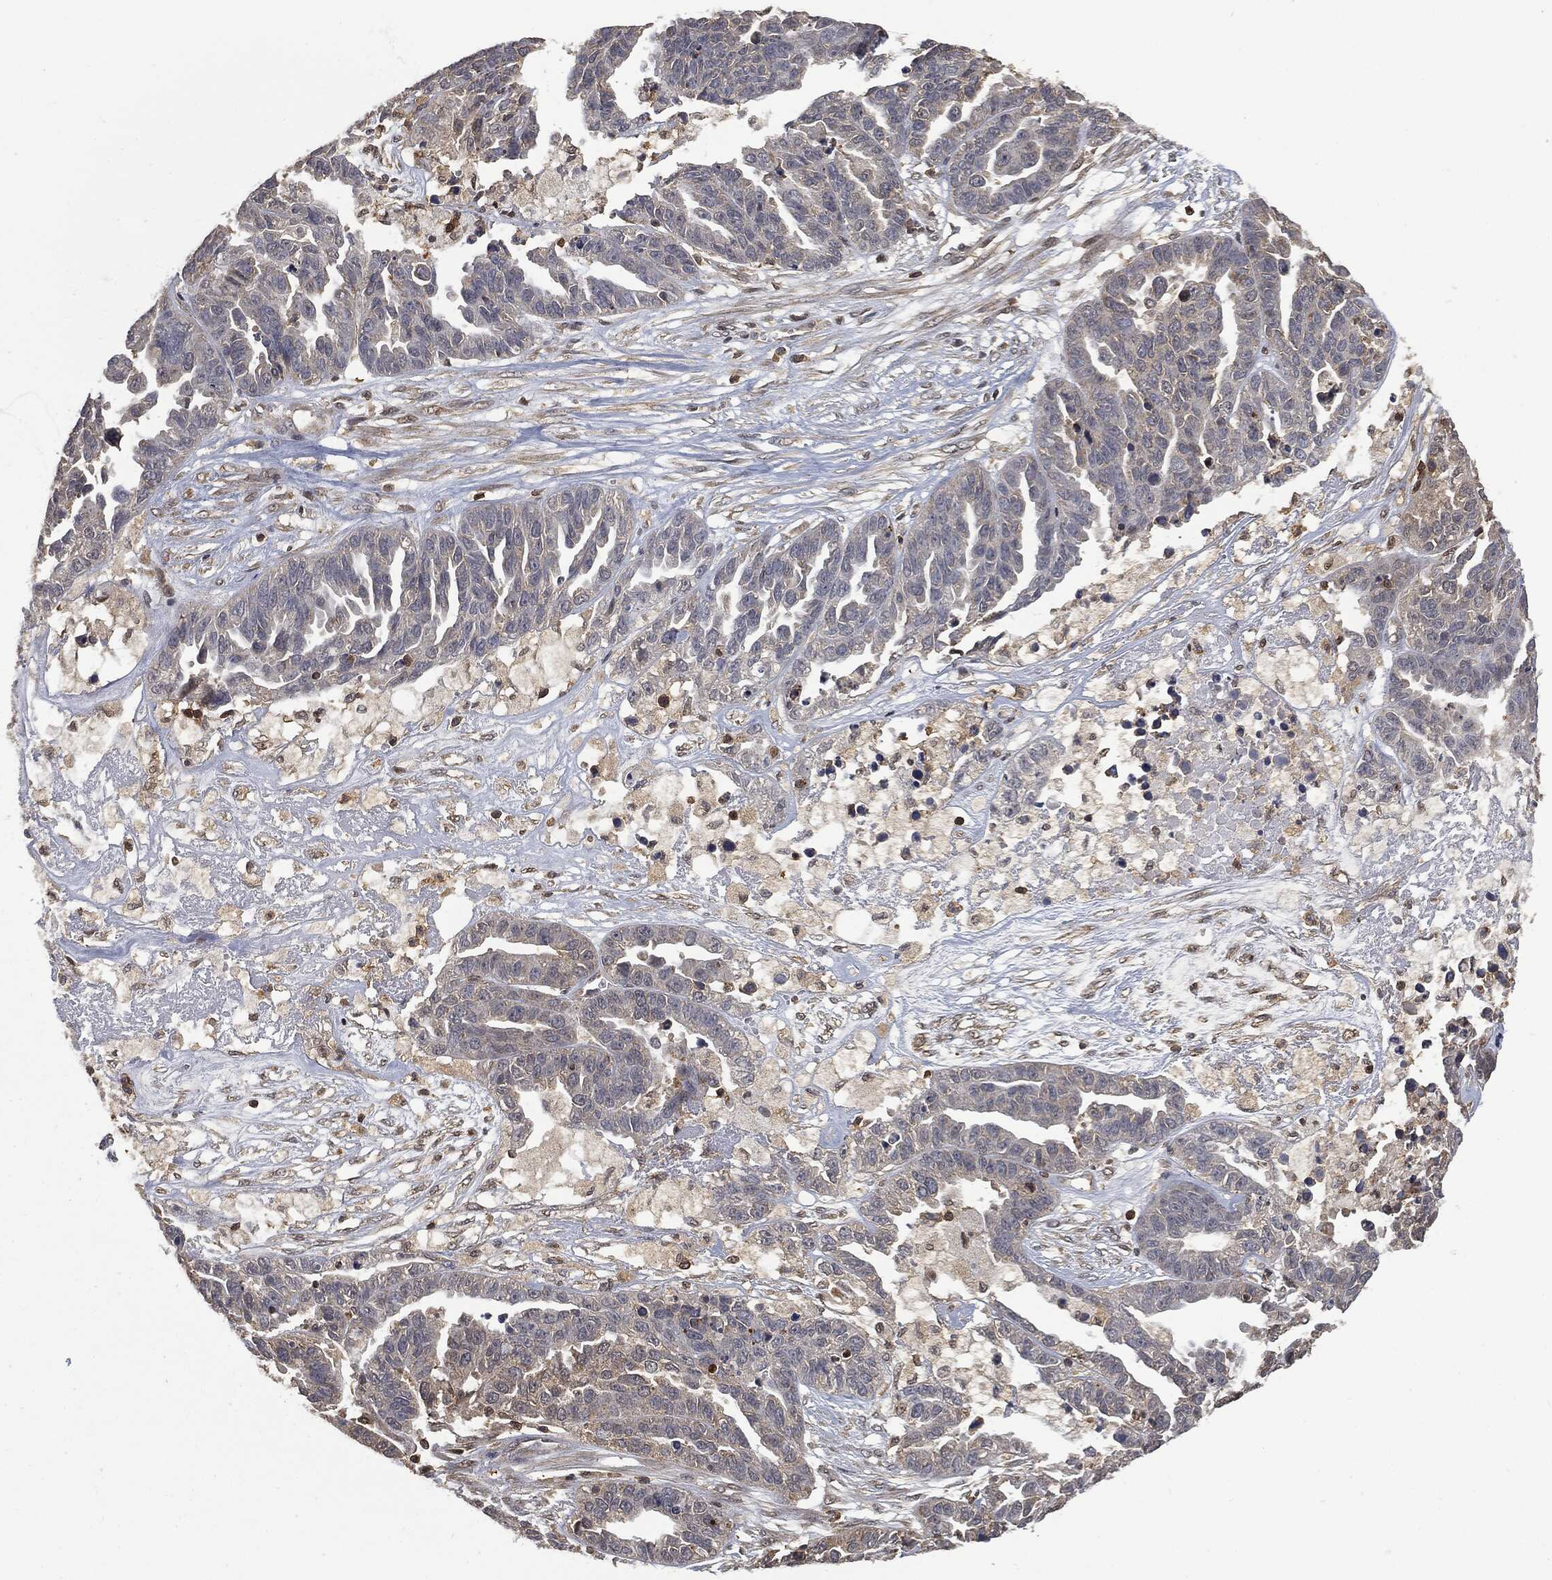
{"staining": {"intensity": "negative", "quantity": "none", "location": "none"}, "tissue": "ovarian cancer", "cell_type": "Tumor cells", "image_type": "cancer", "snomed": [{"axis": "morphology", "description": "Cystadenocarcinoma, serous, NOS"}, {"axis": "topography", "description": "Ovary"}], "caption": "Serous cystadenocarcinoma (ovarian) was stained to show a protein in brown. There is no significant expression in tumor cells. (DAB immunohistochemistry, high magnification).", "gene": "PSMB10", "patient": {"sex": "female", "age": 87}}